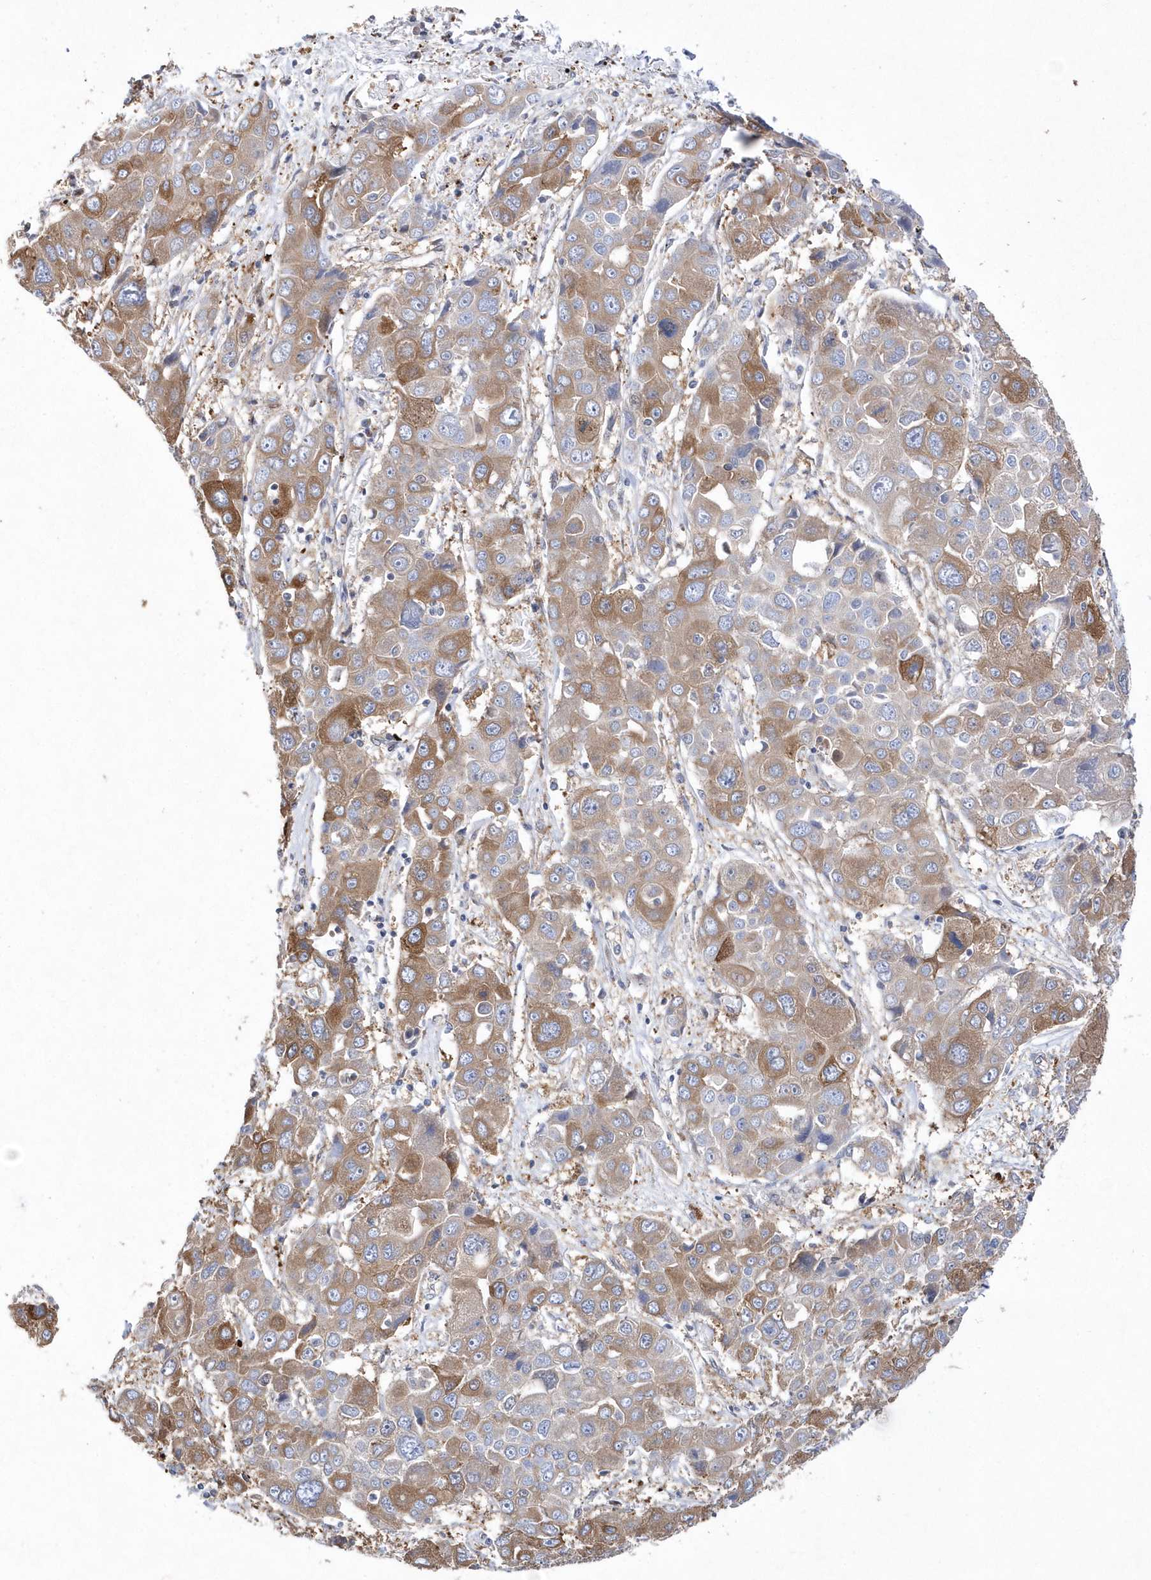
{"staining": {"intensity": "moderate", "quantity": "25%-75%", "location": "cytoplasmic/membranous"}, "tissue": "liver cancer", "cell_type": "Tumor cells", "image_type": "cancer", "snomed": [{"axis": "morphology", "description": "Cholangiocarcinoma"}, {"axis": "topography", "description": "Liver"}], "caption": "Liver cholangiocarcinoma tissue displays moderate cytoplasmic/membranous expression in about 25%-75% of tumor cells", "gene": "JKAMP", "patient": {"sex": "male", "age": 67}}